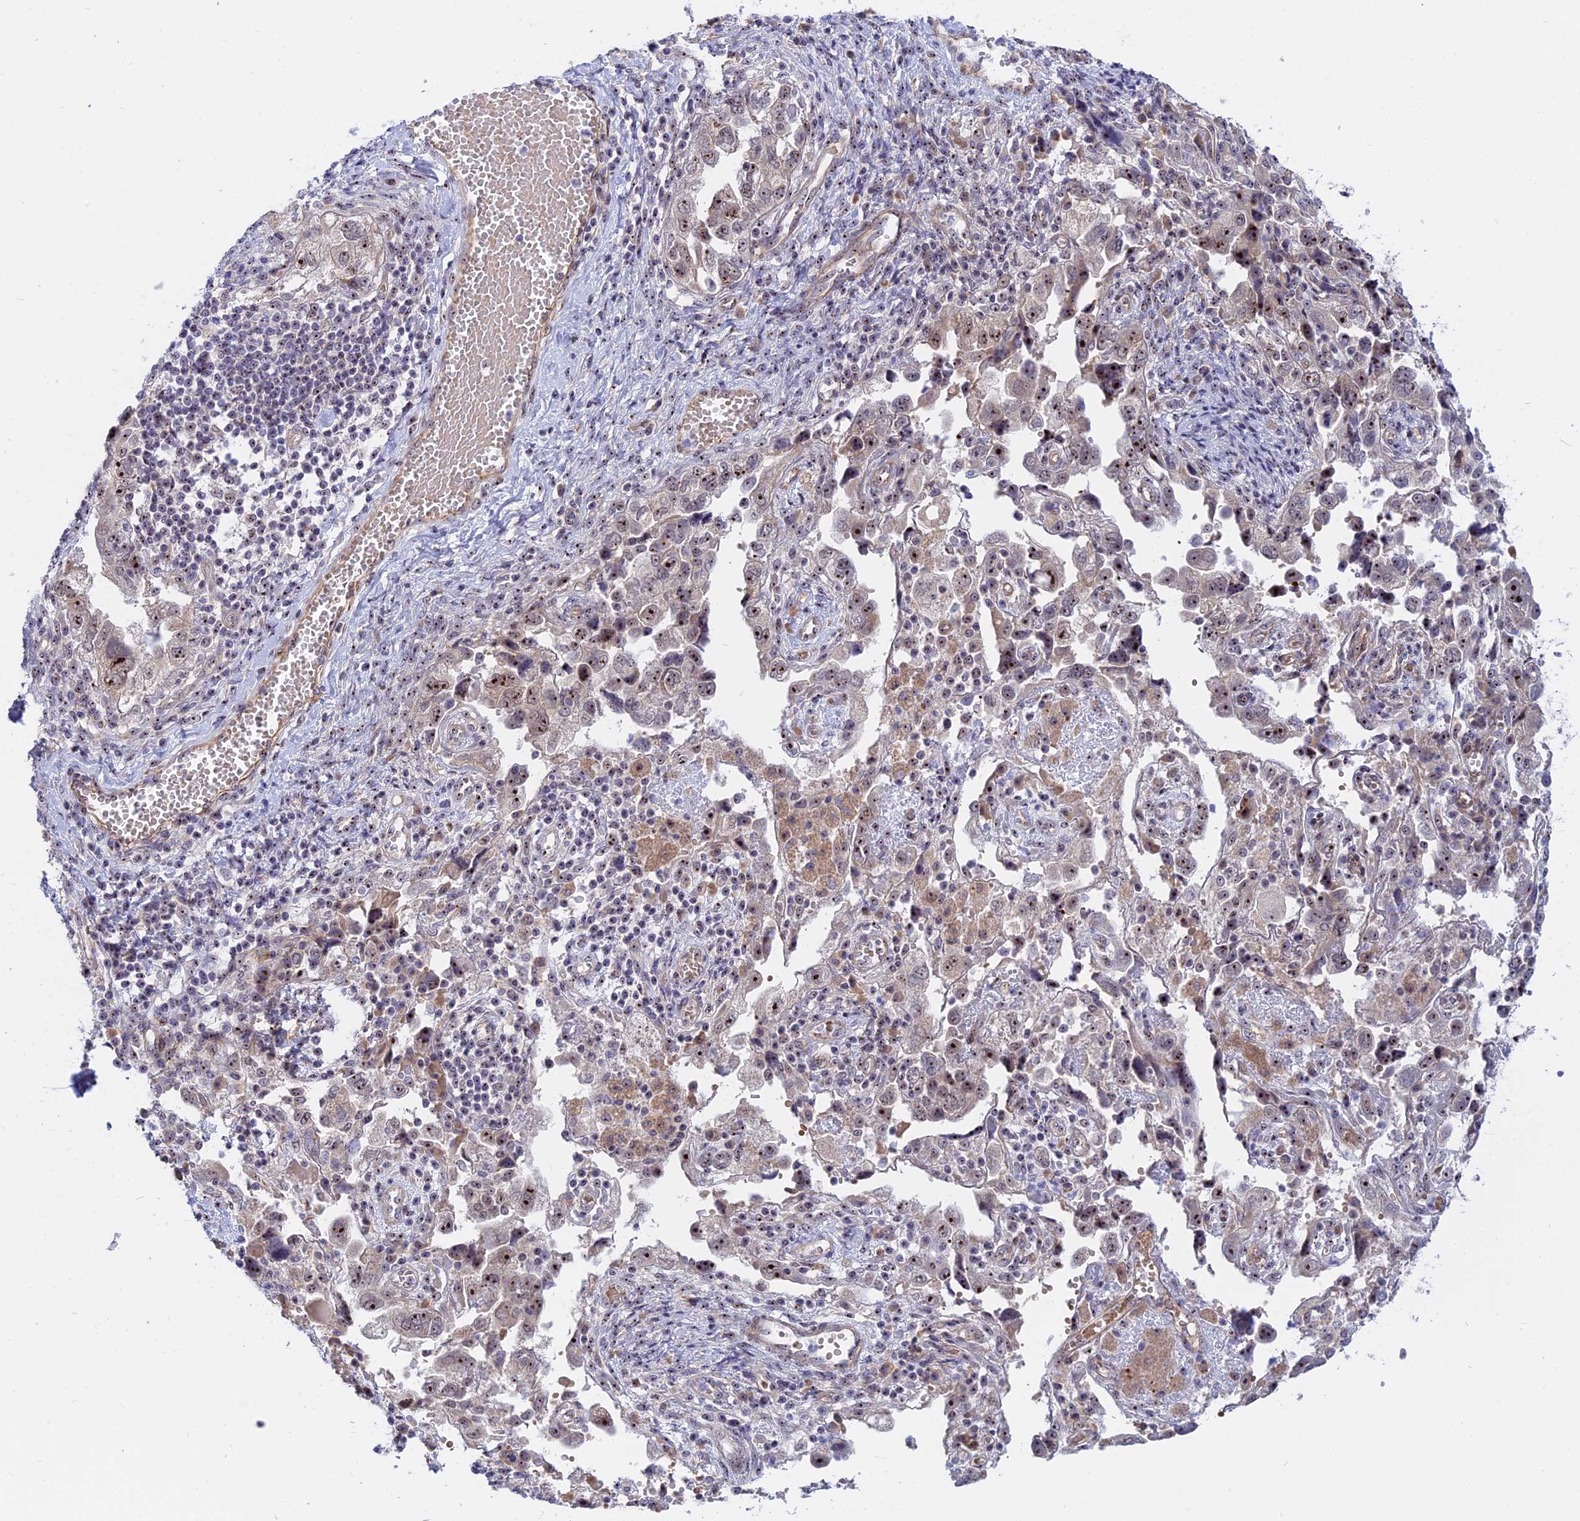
{"staining": {"intensity": "moderate", "quantity": "25%-75%", "location": "nuclear"}, "tissue": "ovarian cancer", "cell_type": "Tumor cells", "image_type": "cancer", "snomed": [{"axis": "morphology", "description": "Carcinoma, NOS"}, {"axis": "morphology", "description": "Cystadenocarcinoma, serous, NOS"}, {"axis": "topography", "description": "Ovary"}], "caption": "Approximately 25%-75% of tumor cells in human ovarian cancer reveal moderate nuclear protein positivity as visualized by brown immunohistochemical staining.", "gene": "DBNDD1", "patient": {"sex": "female", "age": 69}}